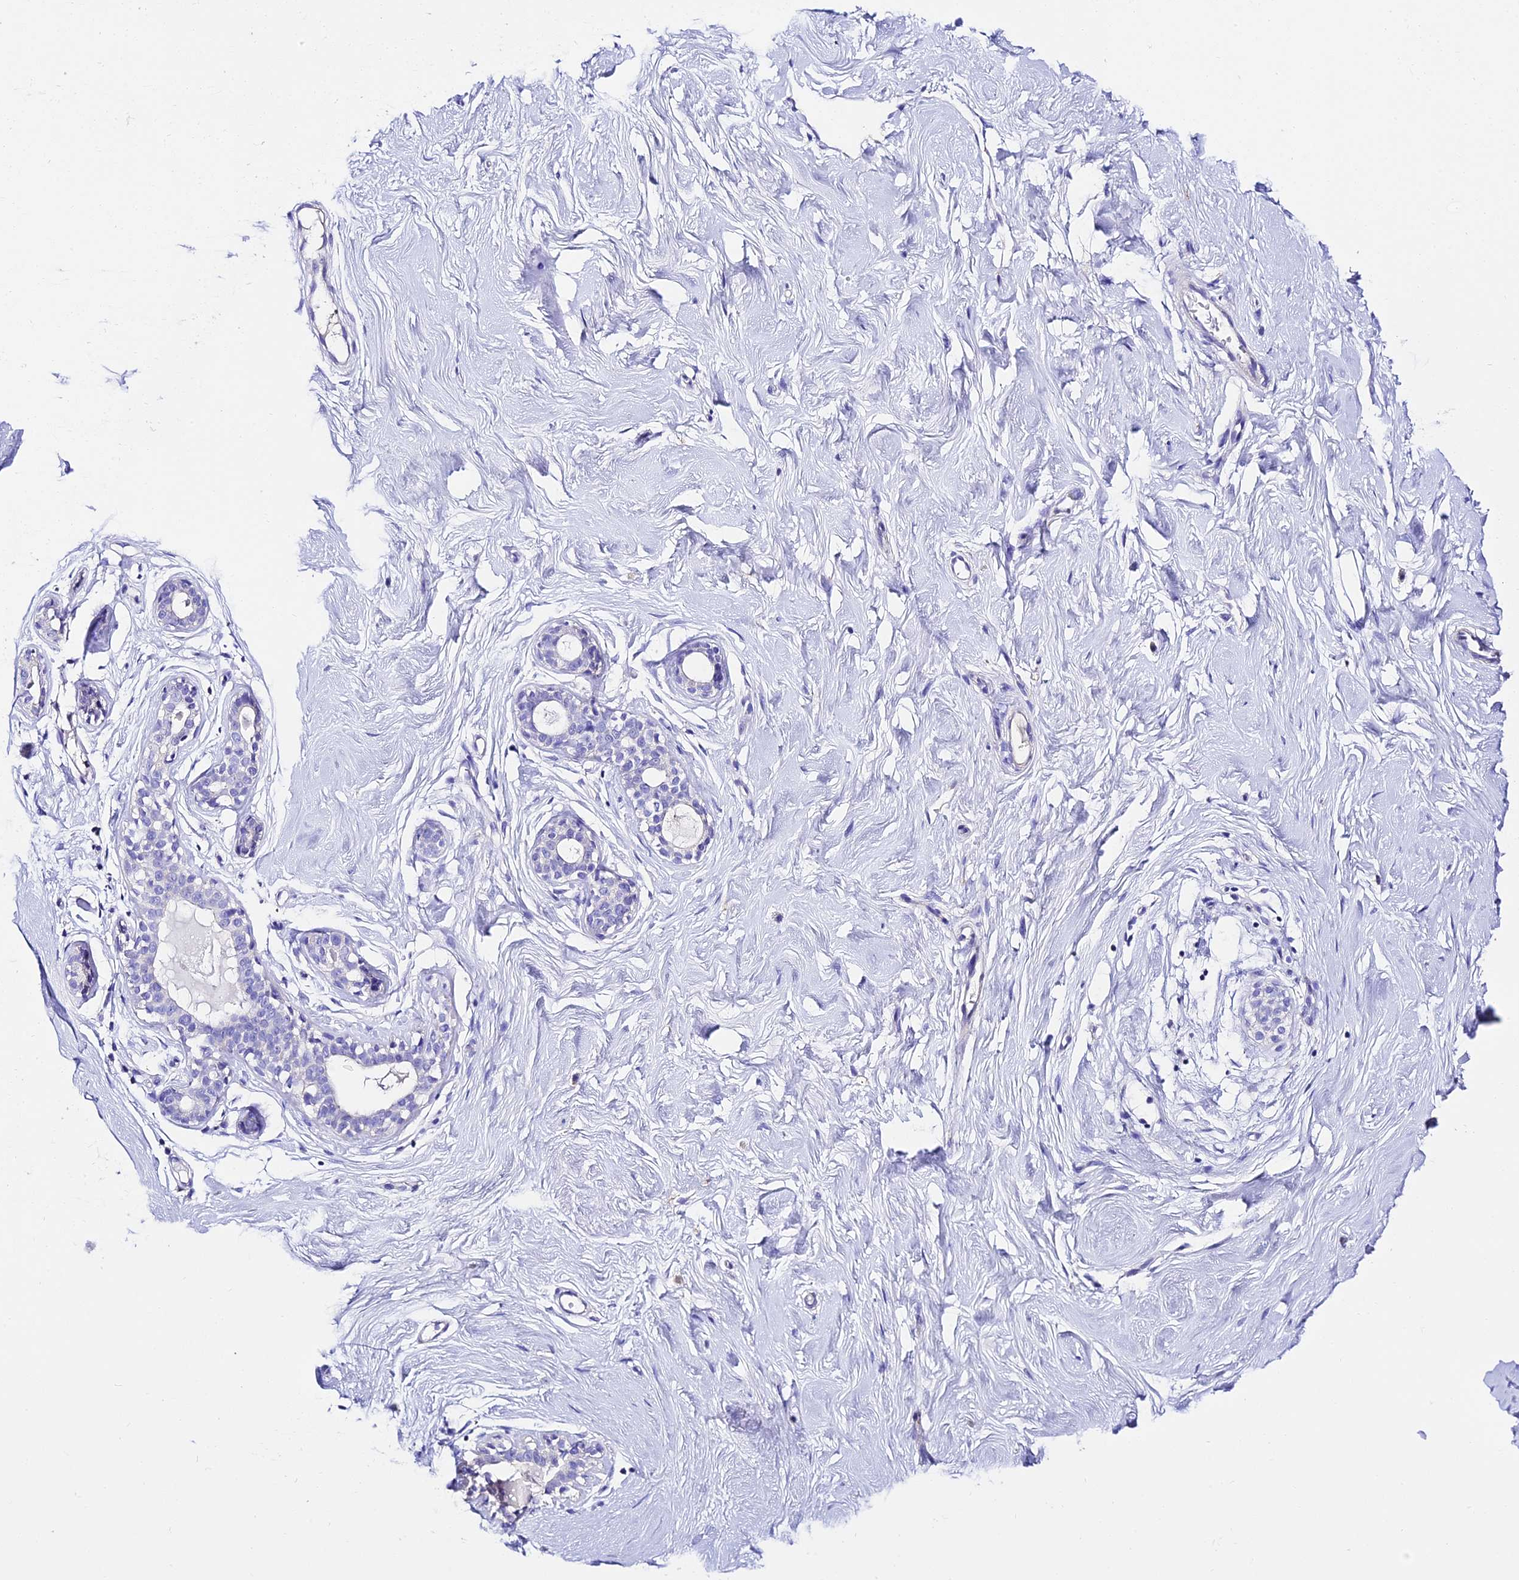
{"staining": {"intensity": "negative", "quantity": "none", "location": "none"}, "tissue": "breast", "cell_type": "Adipocytes", "image_type": "normal", "snomed": [{"axis": "morphology", "description": "Normal tissue, NOS"}, {"axis": "morphology", "description": "Adenoma, NOS"}, {"axis": "topography", "description": "Breast"}], "caption": "IHC of unremarkable breast reveals no staining in adipocytes.", "gene": "TMEM117", "patient": {"sex": "female", "age": 23}}